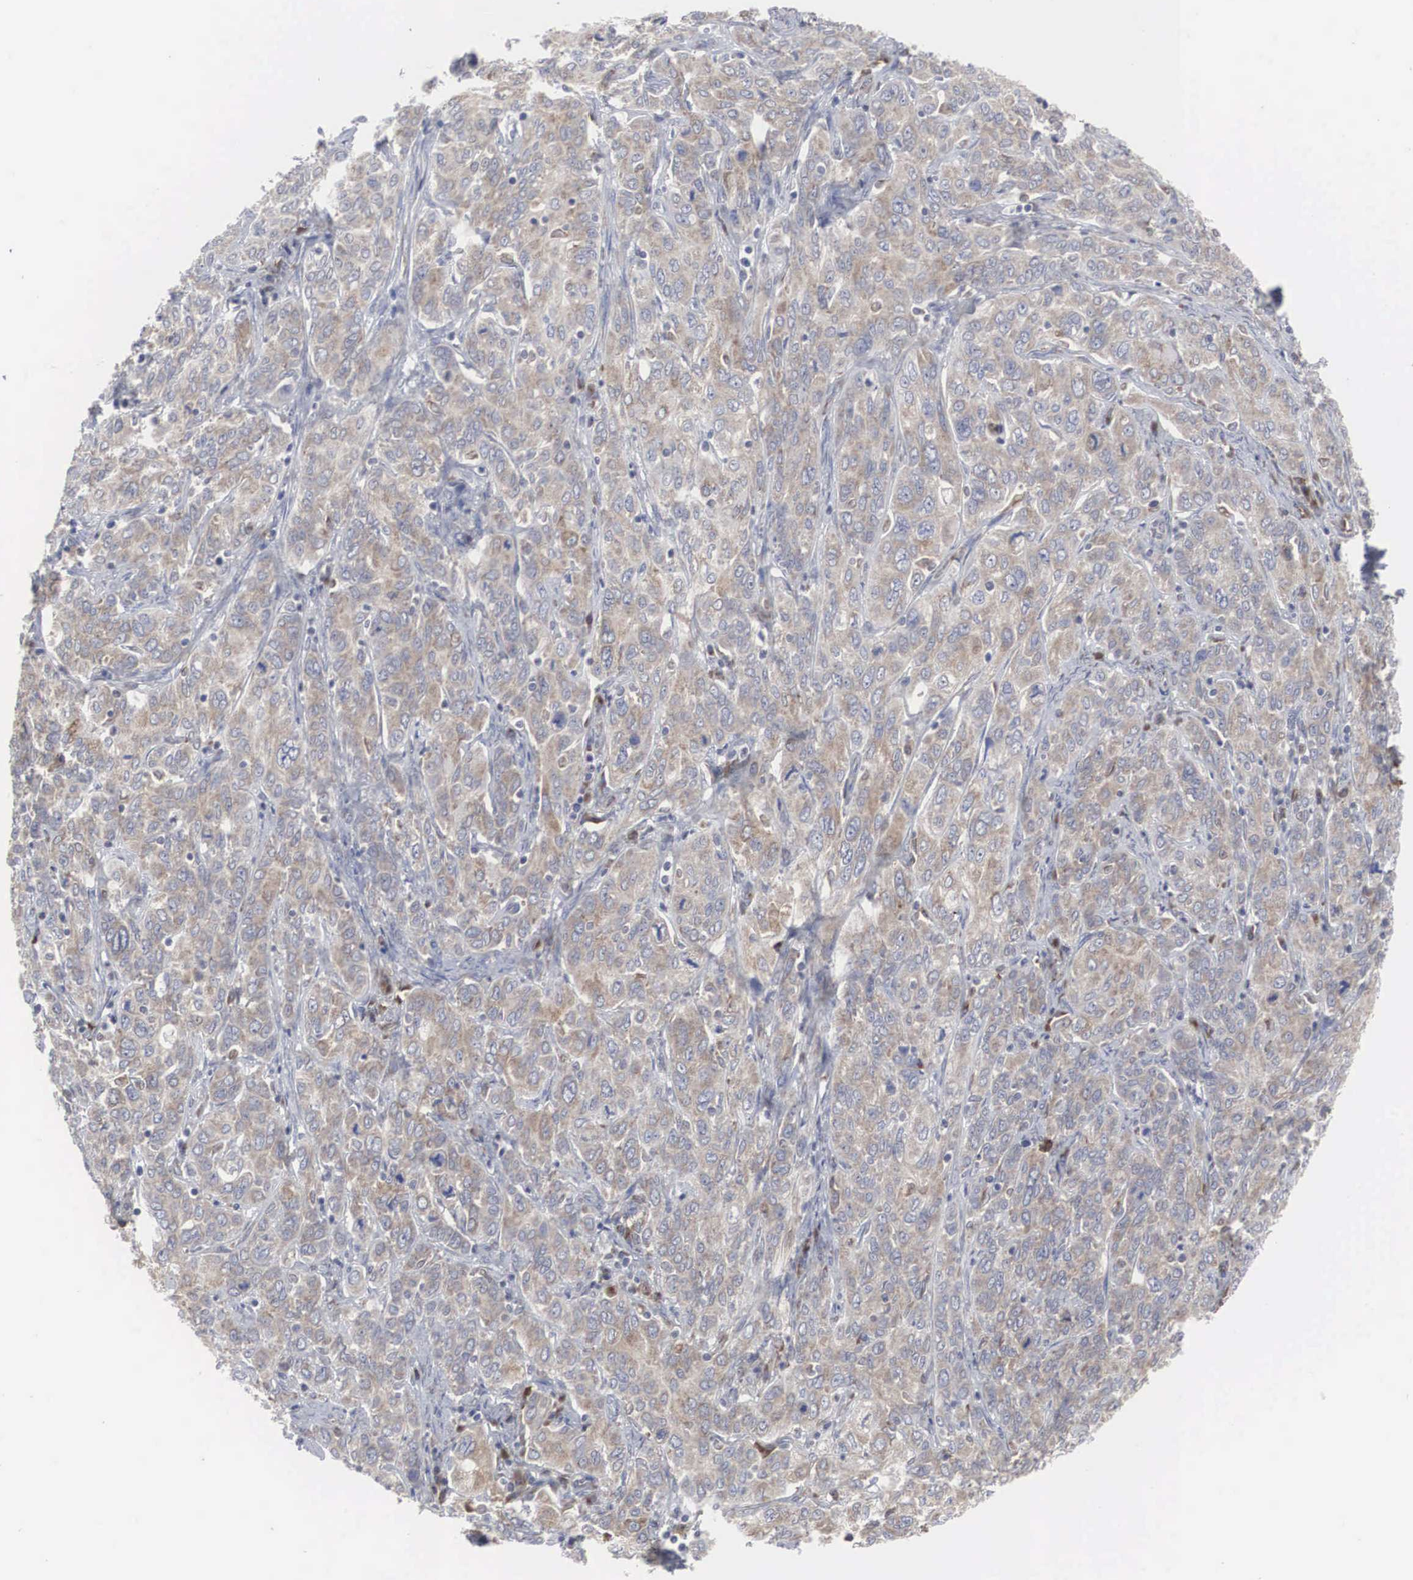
{"staining": {"intensity": "moderate", "quantity": "25%-75%", "location": "cytoplasmic/membranous"}, "tissue": "cervical cancer", "cell_type": "Tumor cells", "image_type": "cancer", "snomed": [{"axis": "morphology", "description": "Squamous cell carcinoma, NOS"}, {"axis": "topography", "description": "Cervix"}], "caption": "Cervical cancer stained for a protein (brown) displays moderate cytoplasmic/membranous positive staining in about 25%-75% of tumor cells.", "gene": "MIA2", "patient": {"sex": "female", "age": 38}}